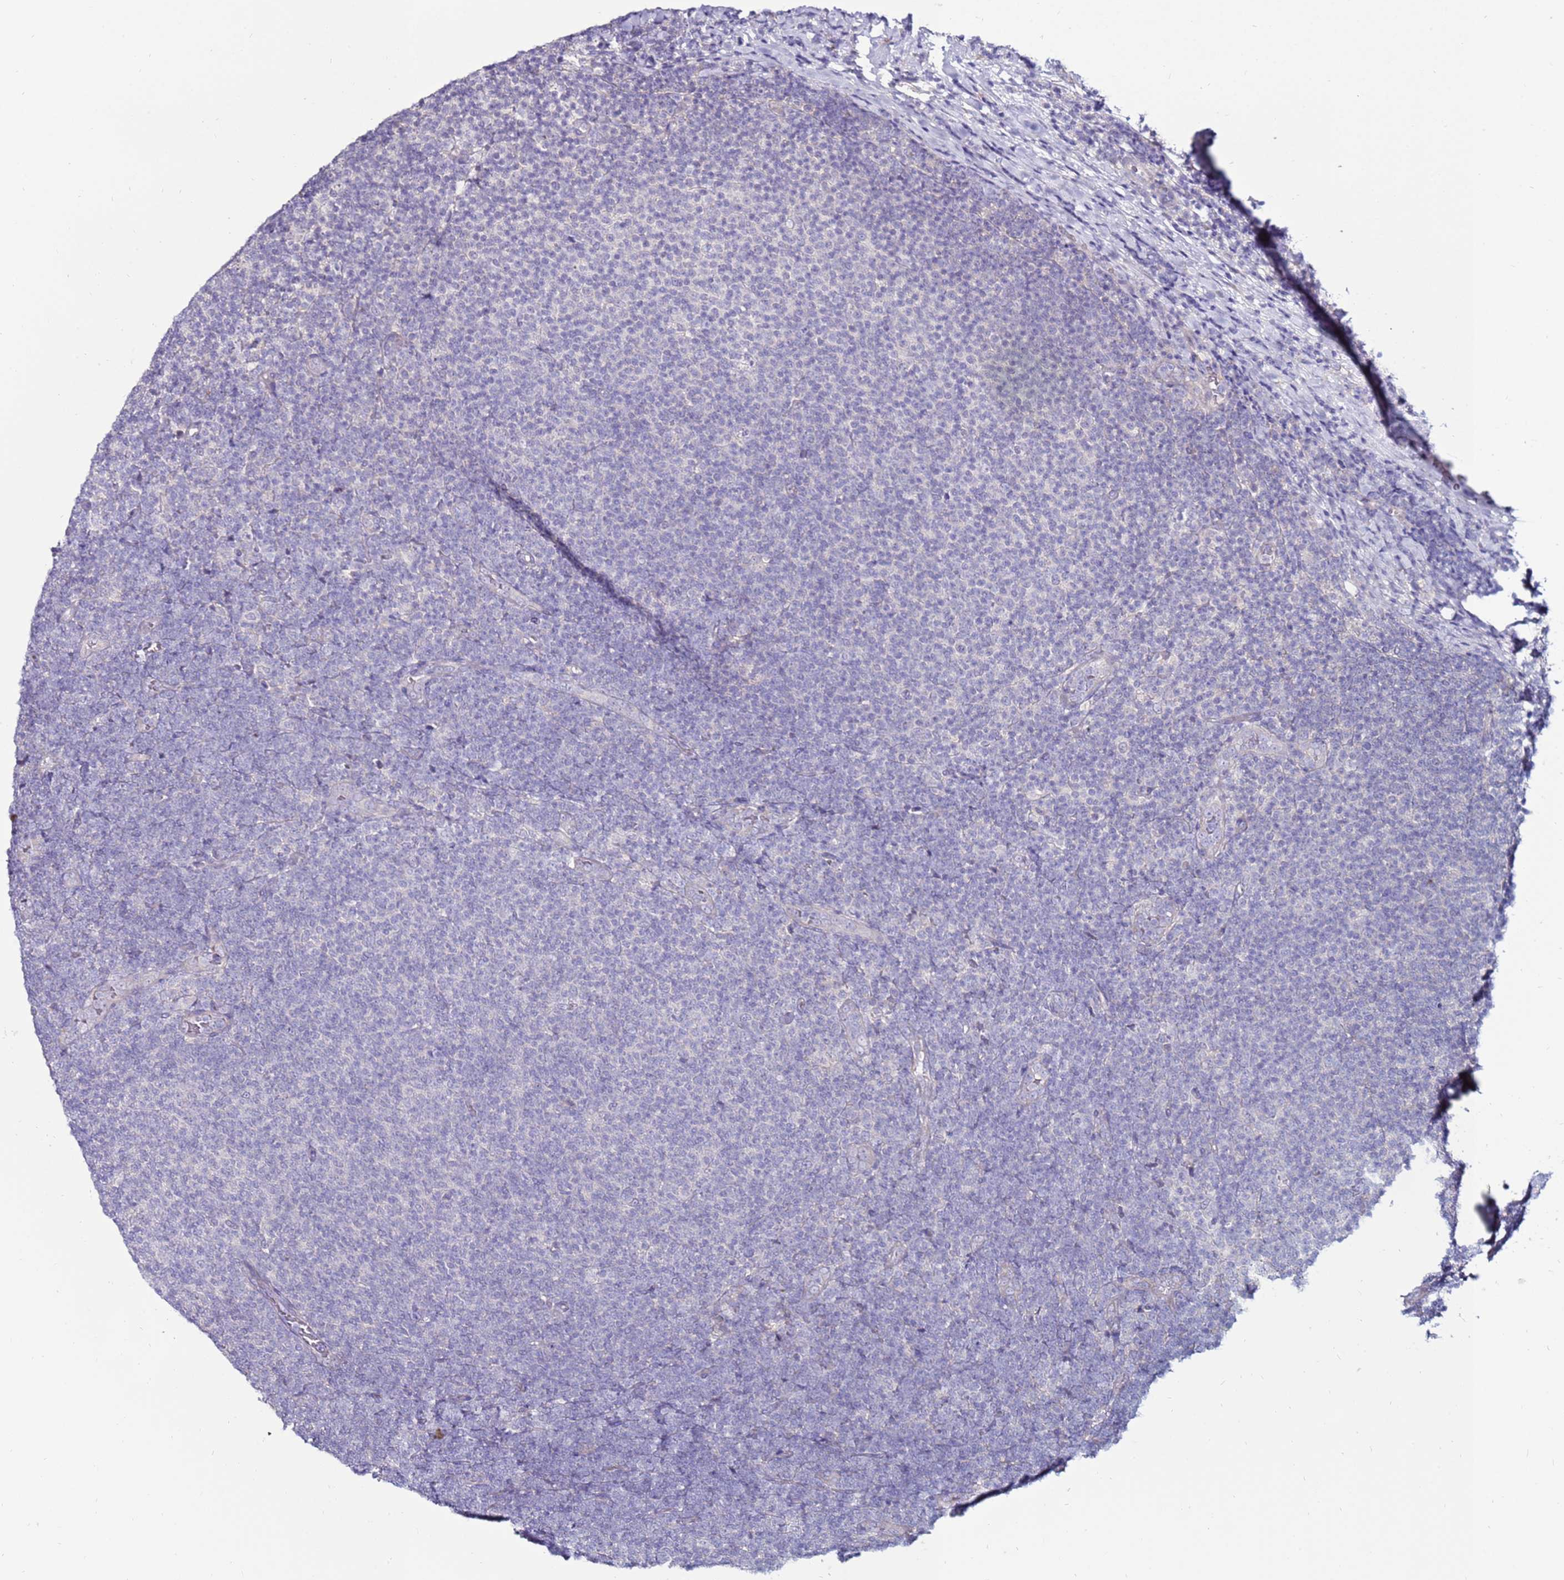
{"staining": {"intensity": "negative", "quantity": "none", "location": "none"}, "tissue": "lymphoma", "cell_type": "Tumor cells", "image_type": "cancer", "snomed": [{"axis": "morphology", "description": "Malignant lymphoma, non-Hodgkin's type, Low grade"}, {"axis": "topography", "description": "Lymph node"}], "caption": "A histopathology image of malignant lymphoma, non-Hodgkin's type (low-grade) stained for a protein reveals no brown staining in tumor cells.", "gene": "GPN3", "patient": {"sex": "male", "age": 66}}